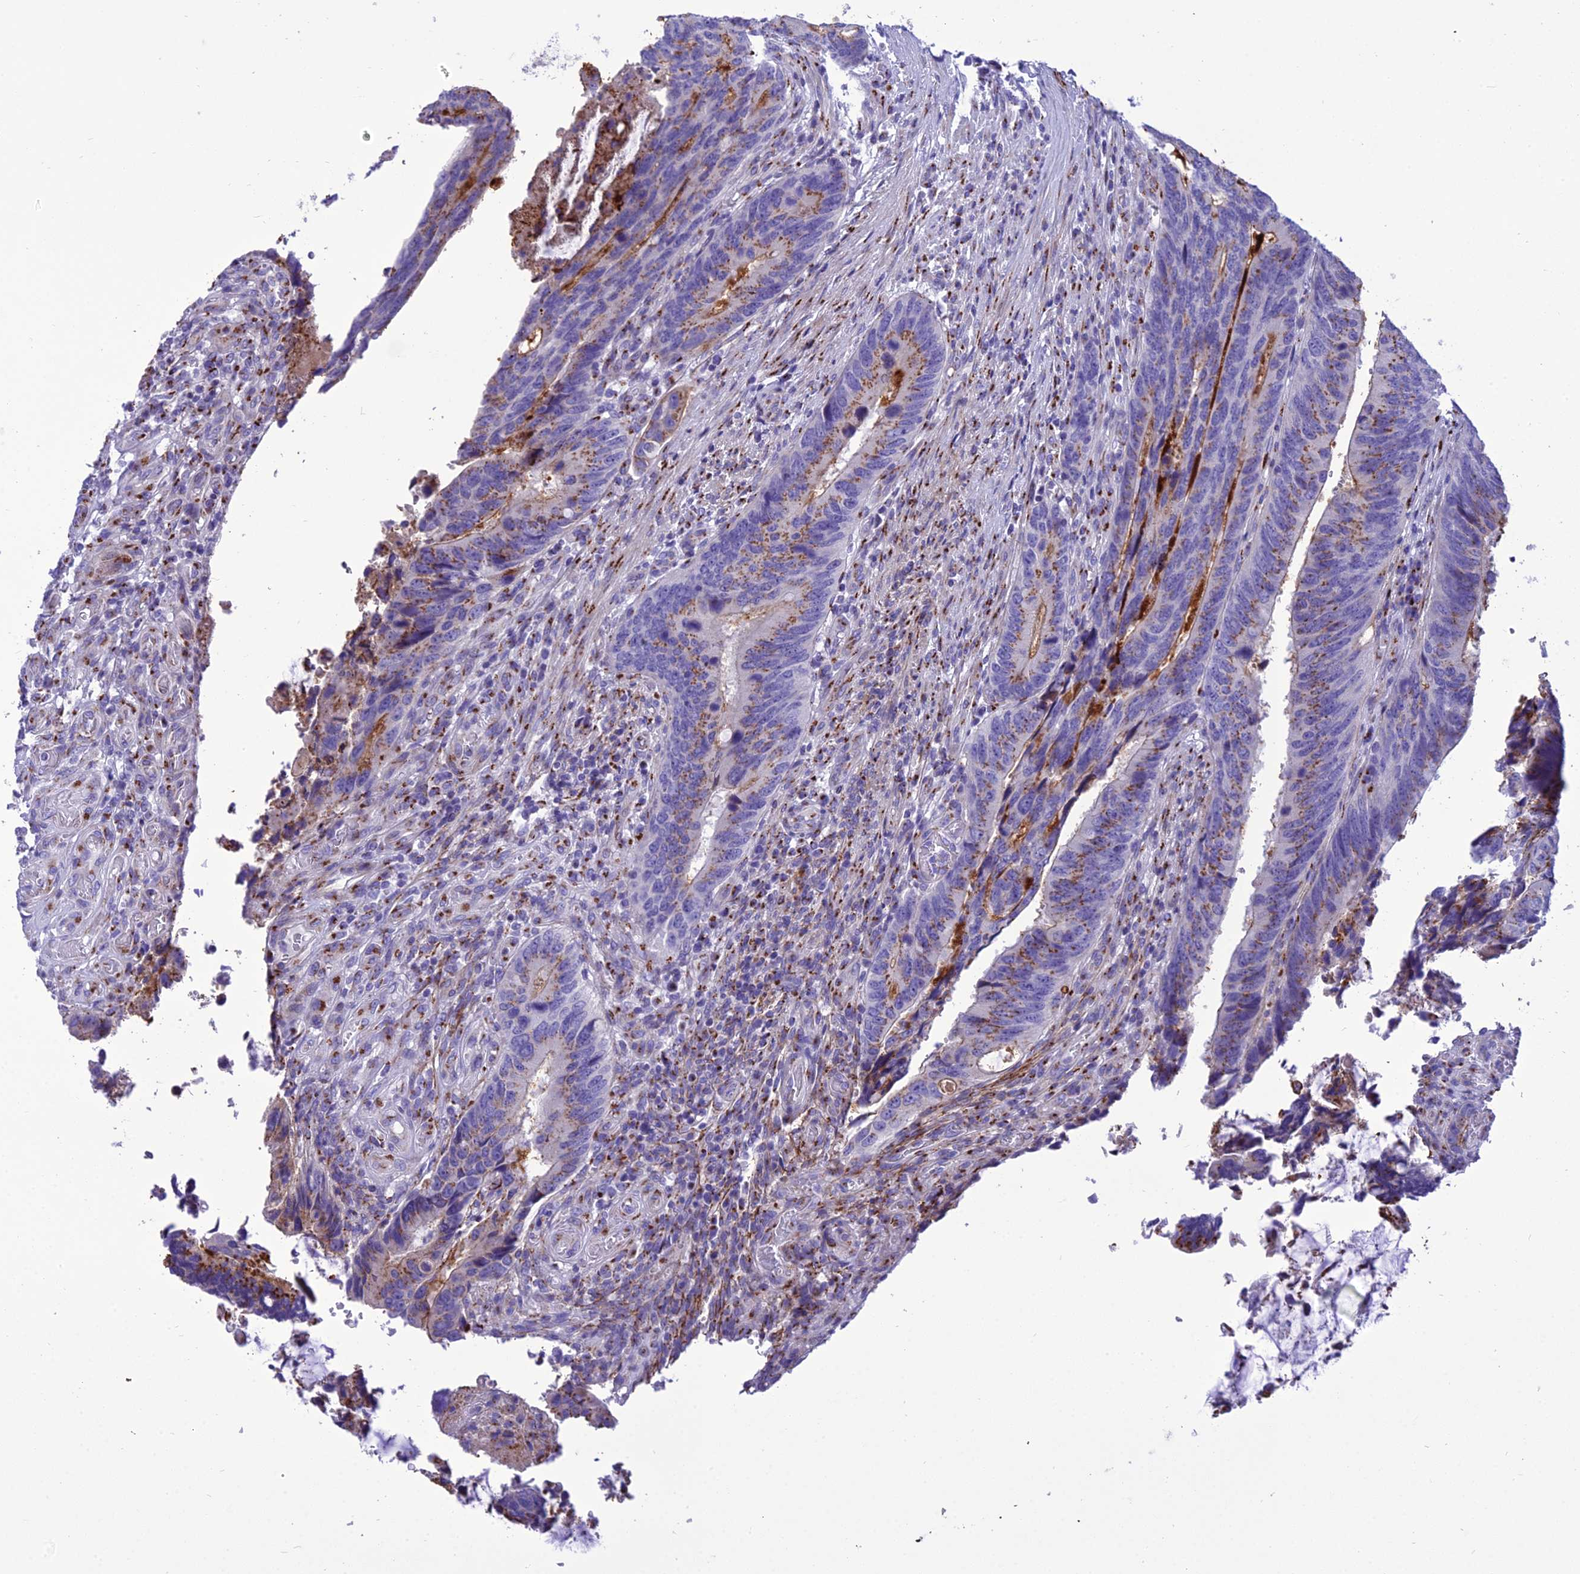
{"staining": {"intensity": "moderate", "quantity": ">75%", "location": "cytoplasmic/membranous"}, "tissue": "colorectal cancer", "cell_type": "Tumor cells", "image_type": "cancer", "snomed": [{"axis": "morphology", "description": "Adenocarcinoma, NOS"}, {"axis": "topography", "description": "Colon"}], "caption": "Colorectal cancer (adenocarcinoma) stained with DAB (3,3'-diaminobenzidine) IHC demonstrates medium levels of moderate cytoplasmic/membranous staining in approximately >75% of tumor cells. (DAB IHC with brightfield microscopy, high magnification).", "gene": "GOLM2", "patient": {"sex": "male", "age": 87}}